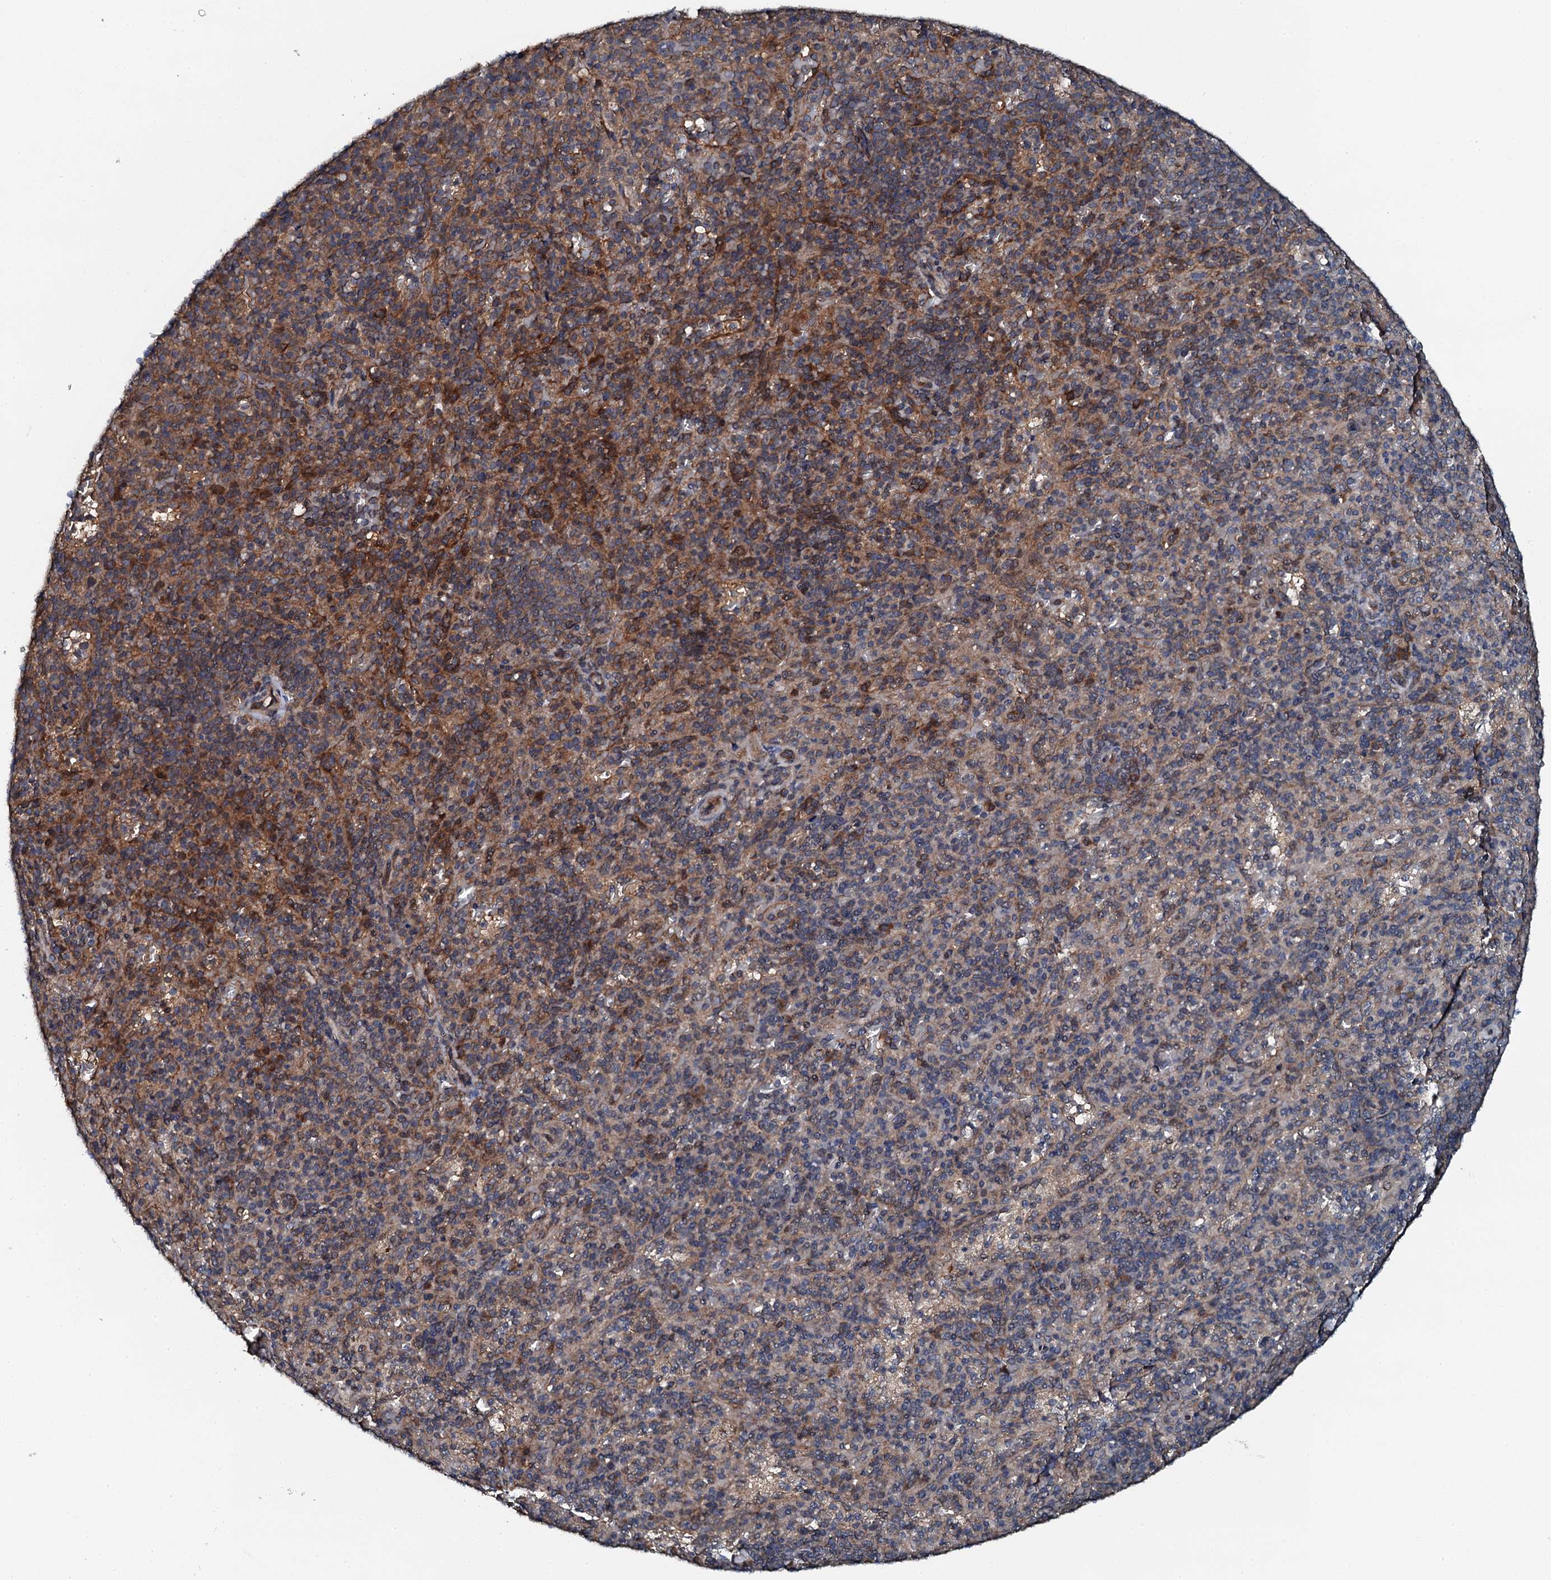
{"staining": {"intensity": "moderate", "quantity": "<25%", "location": "cytoplasmic/membranous"}, "tissue": "spleen", "cell_type": "Cells in red pulp", "image_type": "normal", "snomed": [{"axis": "morphology", "description": "Normal tissue, NOS"}, {"axis": "topography", "description": "Spleen"}], "caption": "A micrograph of spleen stained for a protein displays moderate cytoplasmic/membranous brown staining in cells in red pulp.", "gene": "FLYWCH1", "patient": {"sex": "male", "age": 82}}